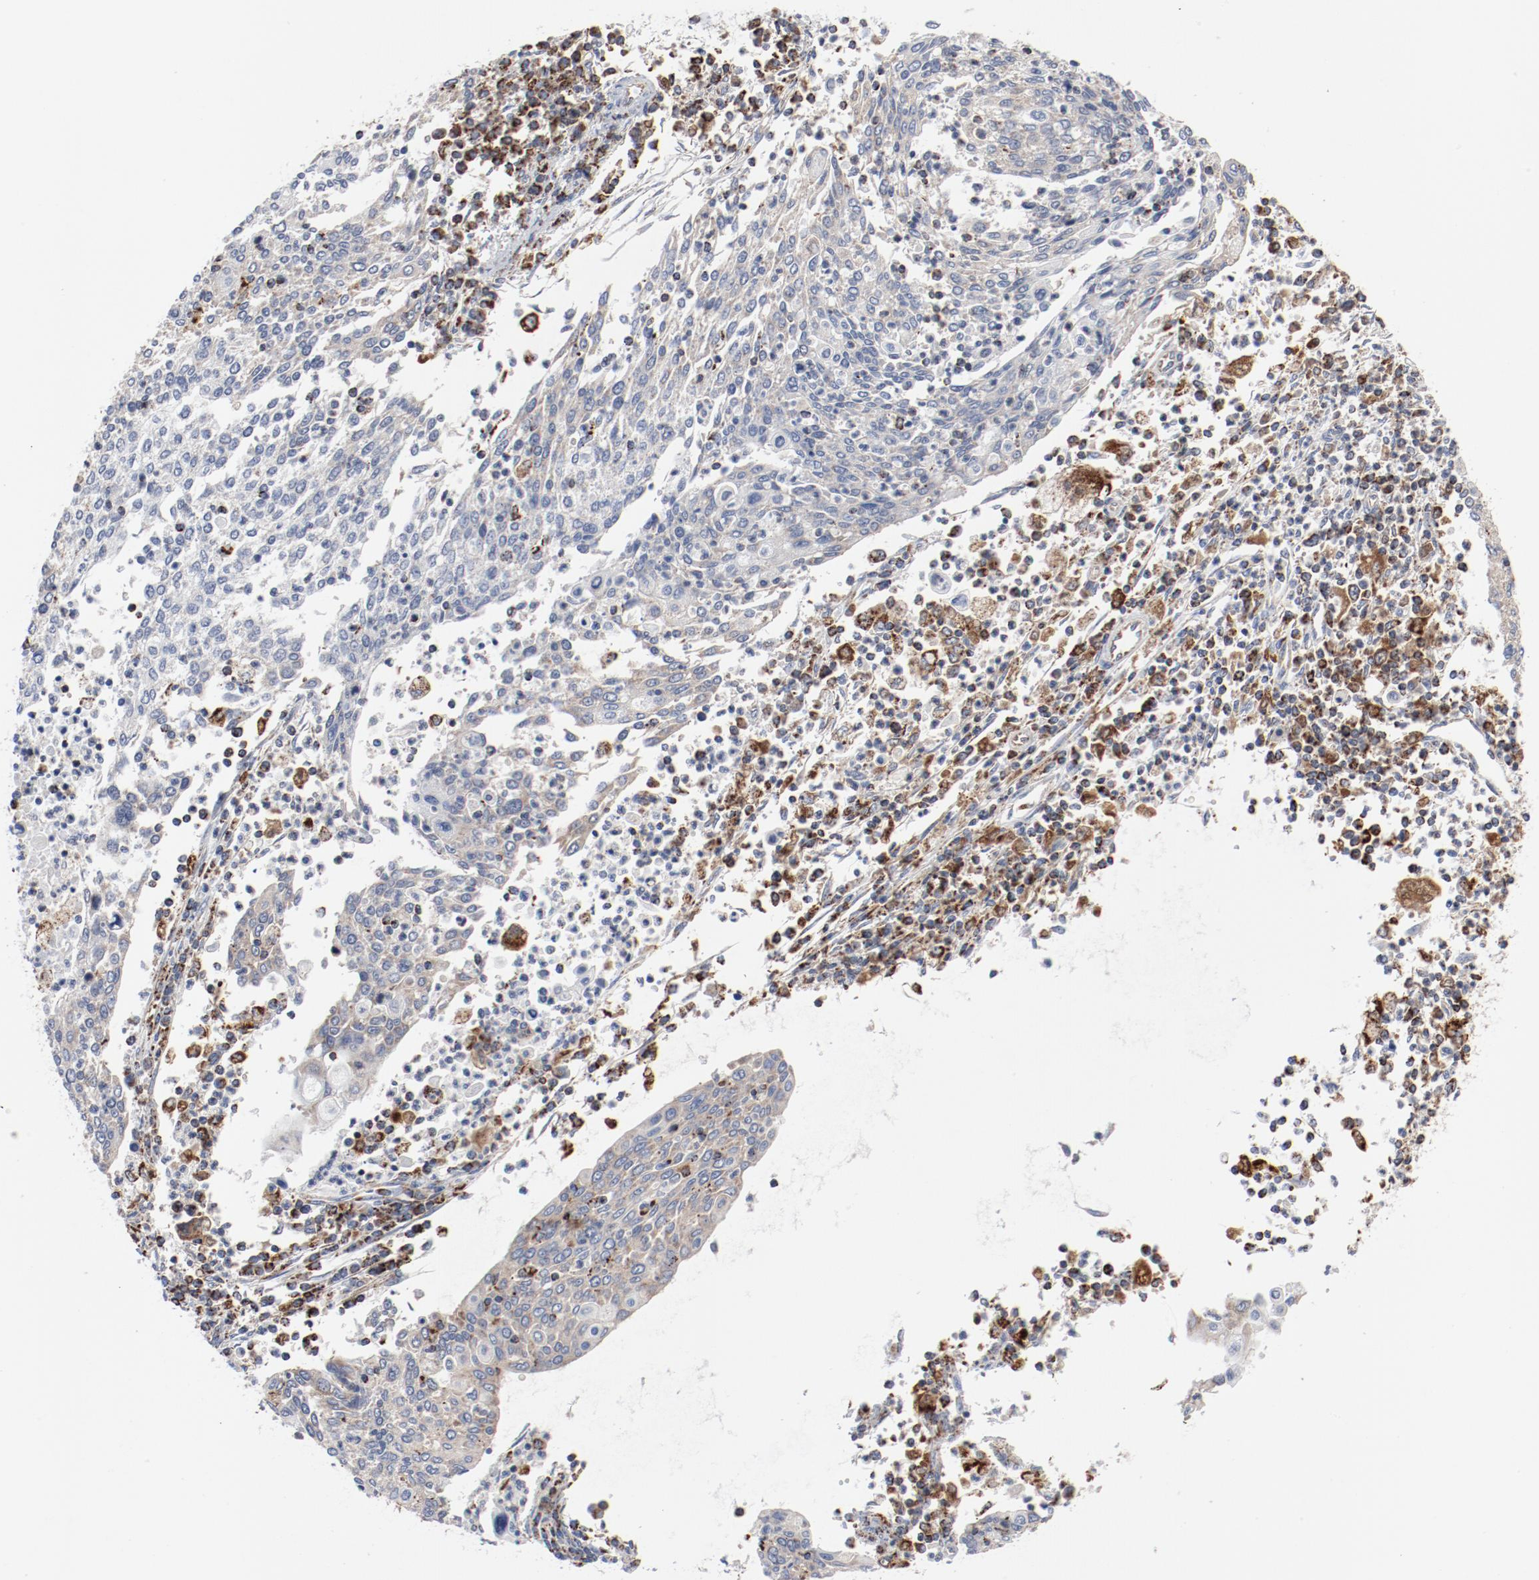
{"staining": {"intensity": "weak", "quantity": "<25%", "location": "cytoplasmic/membranous"}, "tissue": "cervical cancer", "cell_type": "Tumor cells", "image_type": "cancer", "snomed": [{"axis": "morphology", "description": "Squamous cell carcinoma, NOS"}, {"axis": "topography", "description": "Cervix"}], "caption": "IHC photomicrograph of neoplastic tissue: cervical cancer (squamous cell carcinoma) stained with DAB demonstrates no significant protein expression in tumor cells.", "gene": "SETD3", "patient": {"sex": "female", "age": 40}}